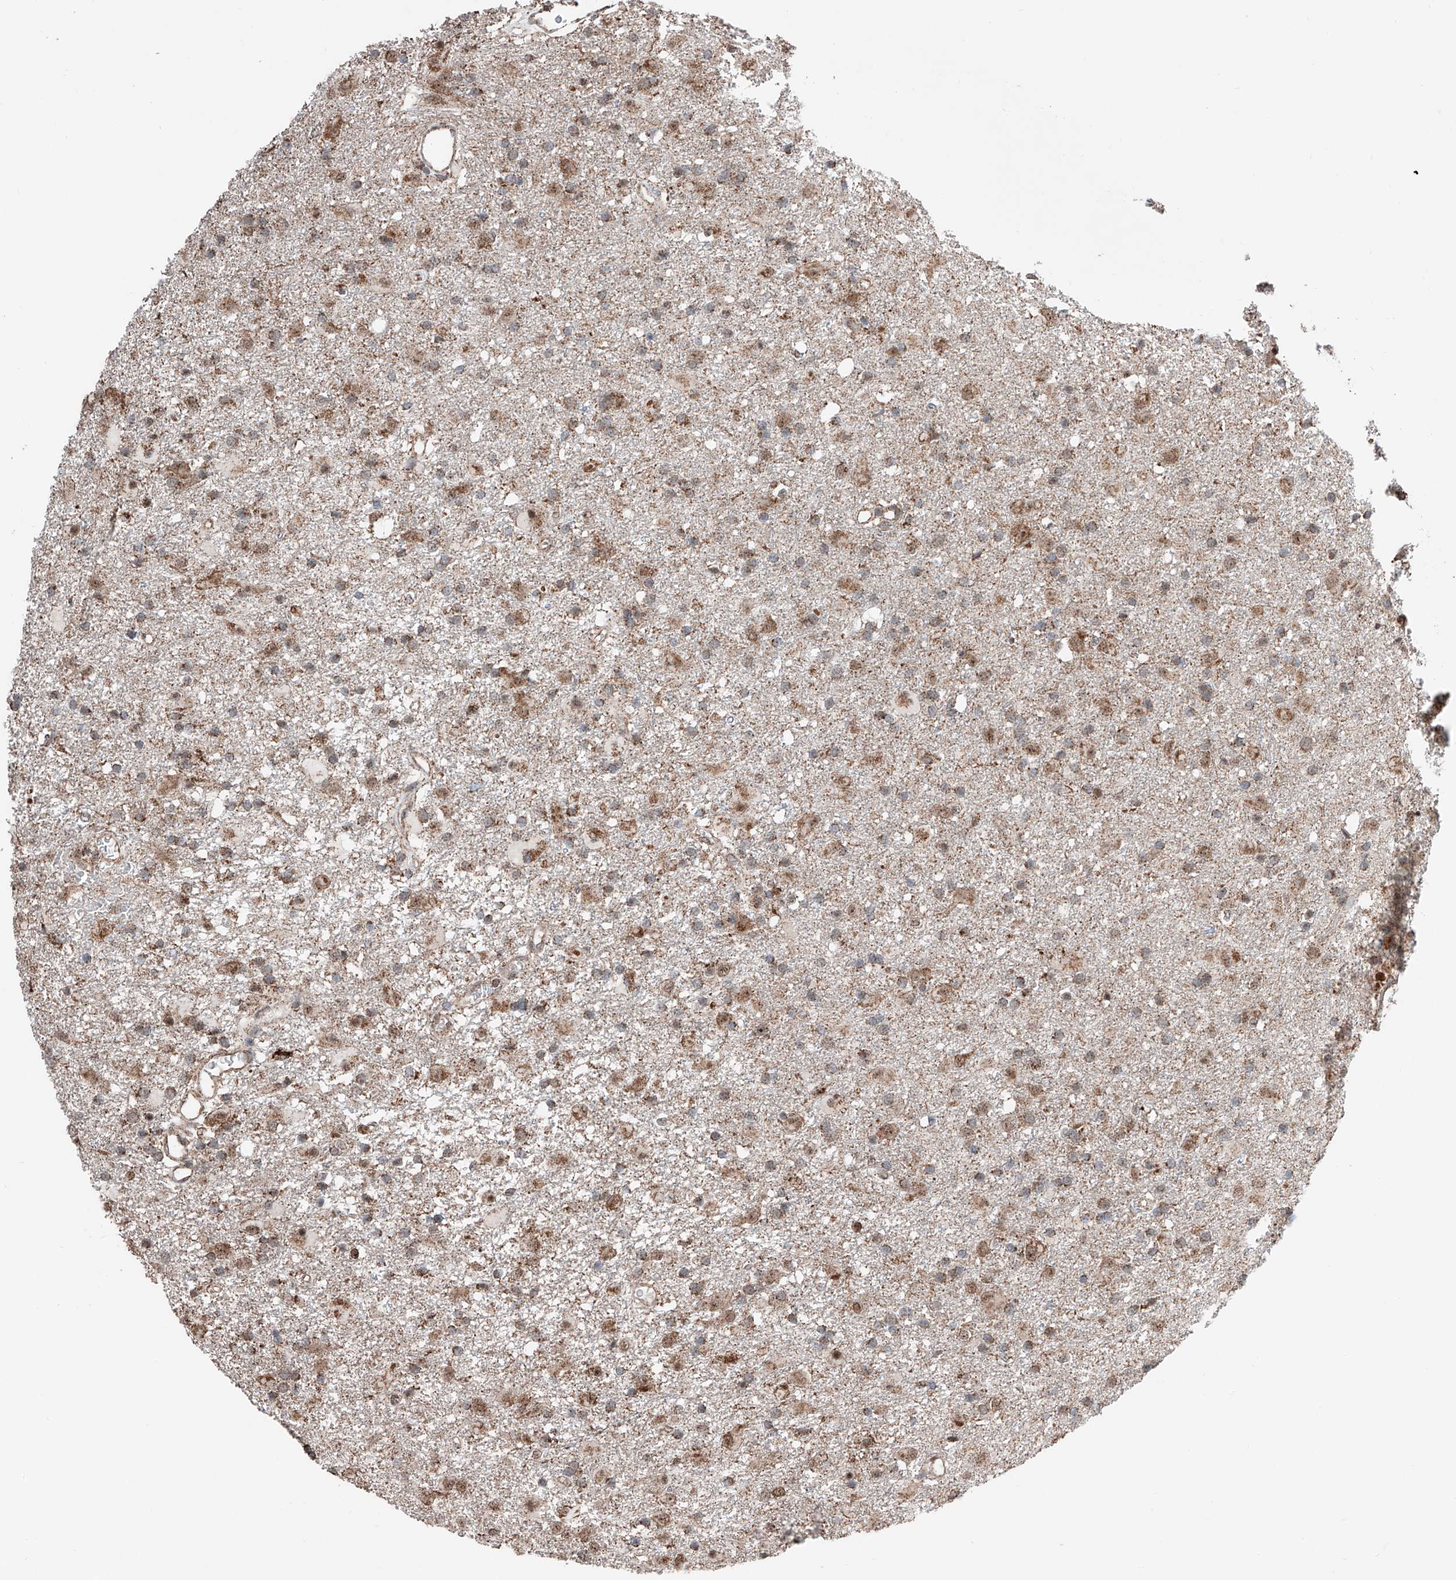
{"staining": {"intensity": "moderate", "quantity": ">75%", "location": "cytoplasmic/membranous"}, "tissue": "glioma", "cell_type": "Tumor cells", "image_type": "cancer", "snomed": [{"axis": "morphology", "description": "Glioma, malignant, Low grade"}, {"axis": "topography", "description": "Brain"}], "caption": "Human glioma stained with a brown dye demonstrates moderate cytoplasmic/membranous positive expression in approximately >75% of tumor cells.", "gene": "ZNF445", "patient": {"sex": "male", "age": 65}}